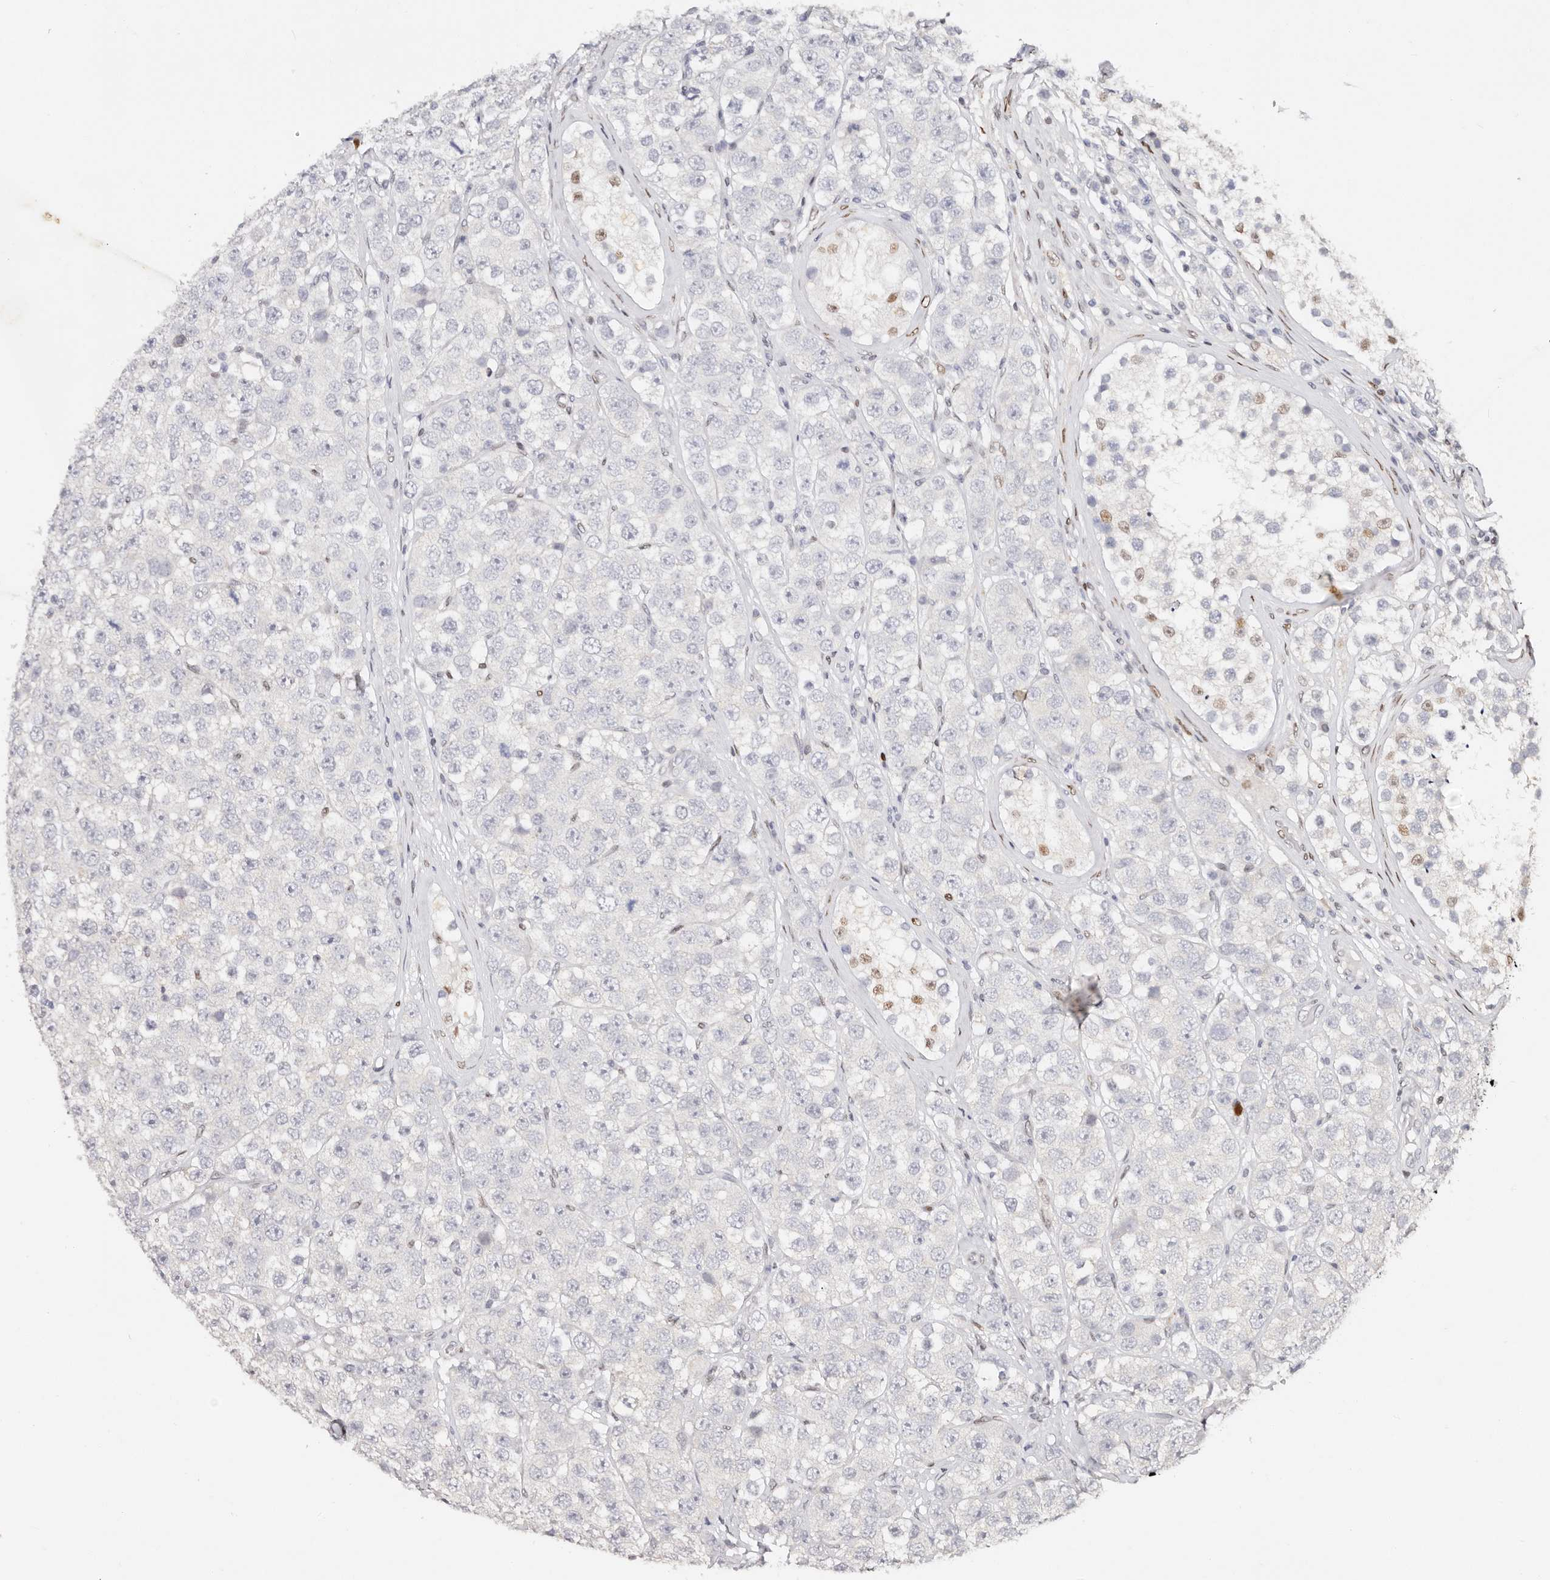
{"staining": {"intensity": "negative", "quantity": "none", "location": "none"}, "tissue": "testis cancer", "cell_type": "Tumor cells", "image_type": "cancer", "snomed": [{"axis": "morphology", "description": "Seminoma, NOS"}, {"axis": "topography", "description": "Testis"}], "caption": "This photomicrograph is of testis cancer stained with IHC to label a protein in brown with the nuclei are counter-stained blue. There is no positivity in tumor cells.", "gene": "IQGAP3", "patient": {"sex": "male", "age": 28}}